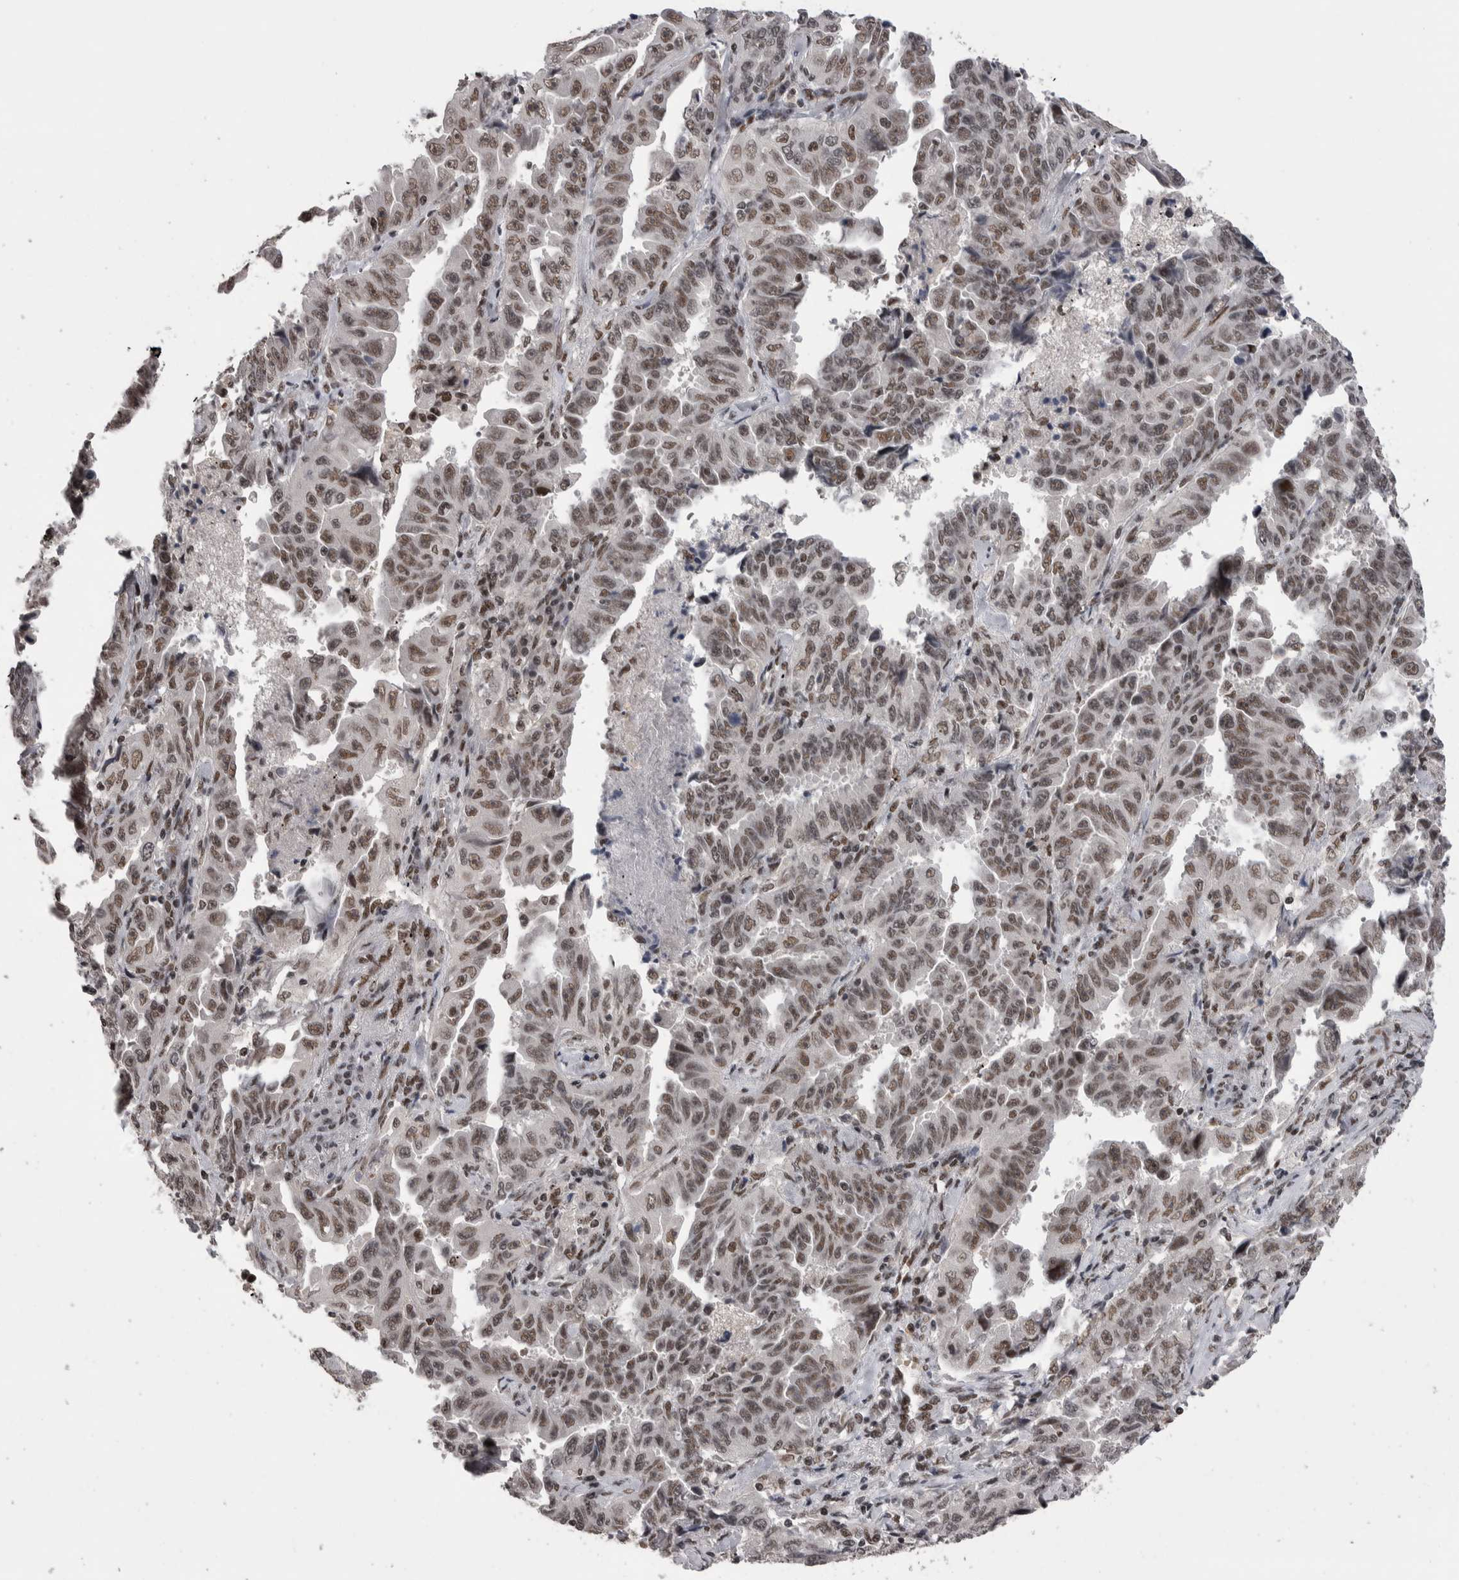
{"staining": {"intensity": "moderate", "quantity": ">75%", "location": "nuclear"}, "tissue": "lung cancer", "cell_type": "Tumor cells", "image_type": "cancer", "snomed": [{"axis": "morphology", "description": "Adenocarcinoma, NOS"}, {"axis": "topography", "description": "Lung"}], "caption": "Immunohistochemical staining of human lung adenocarcinoma reveals medium levels of moderate nuclear staining in about >75% of tumor cells.", "gene": "DMTF1", "patient": {"sex": "female", "age": 51}}